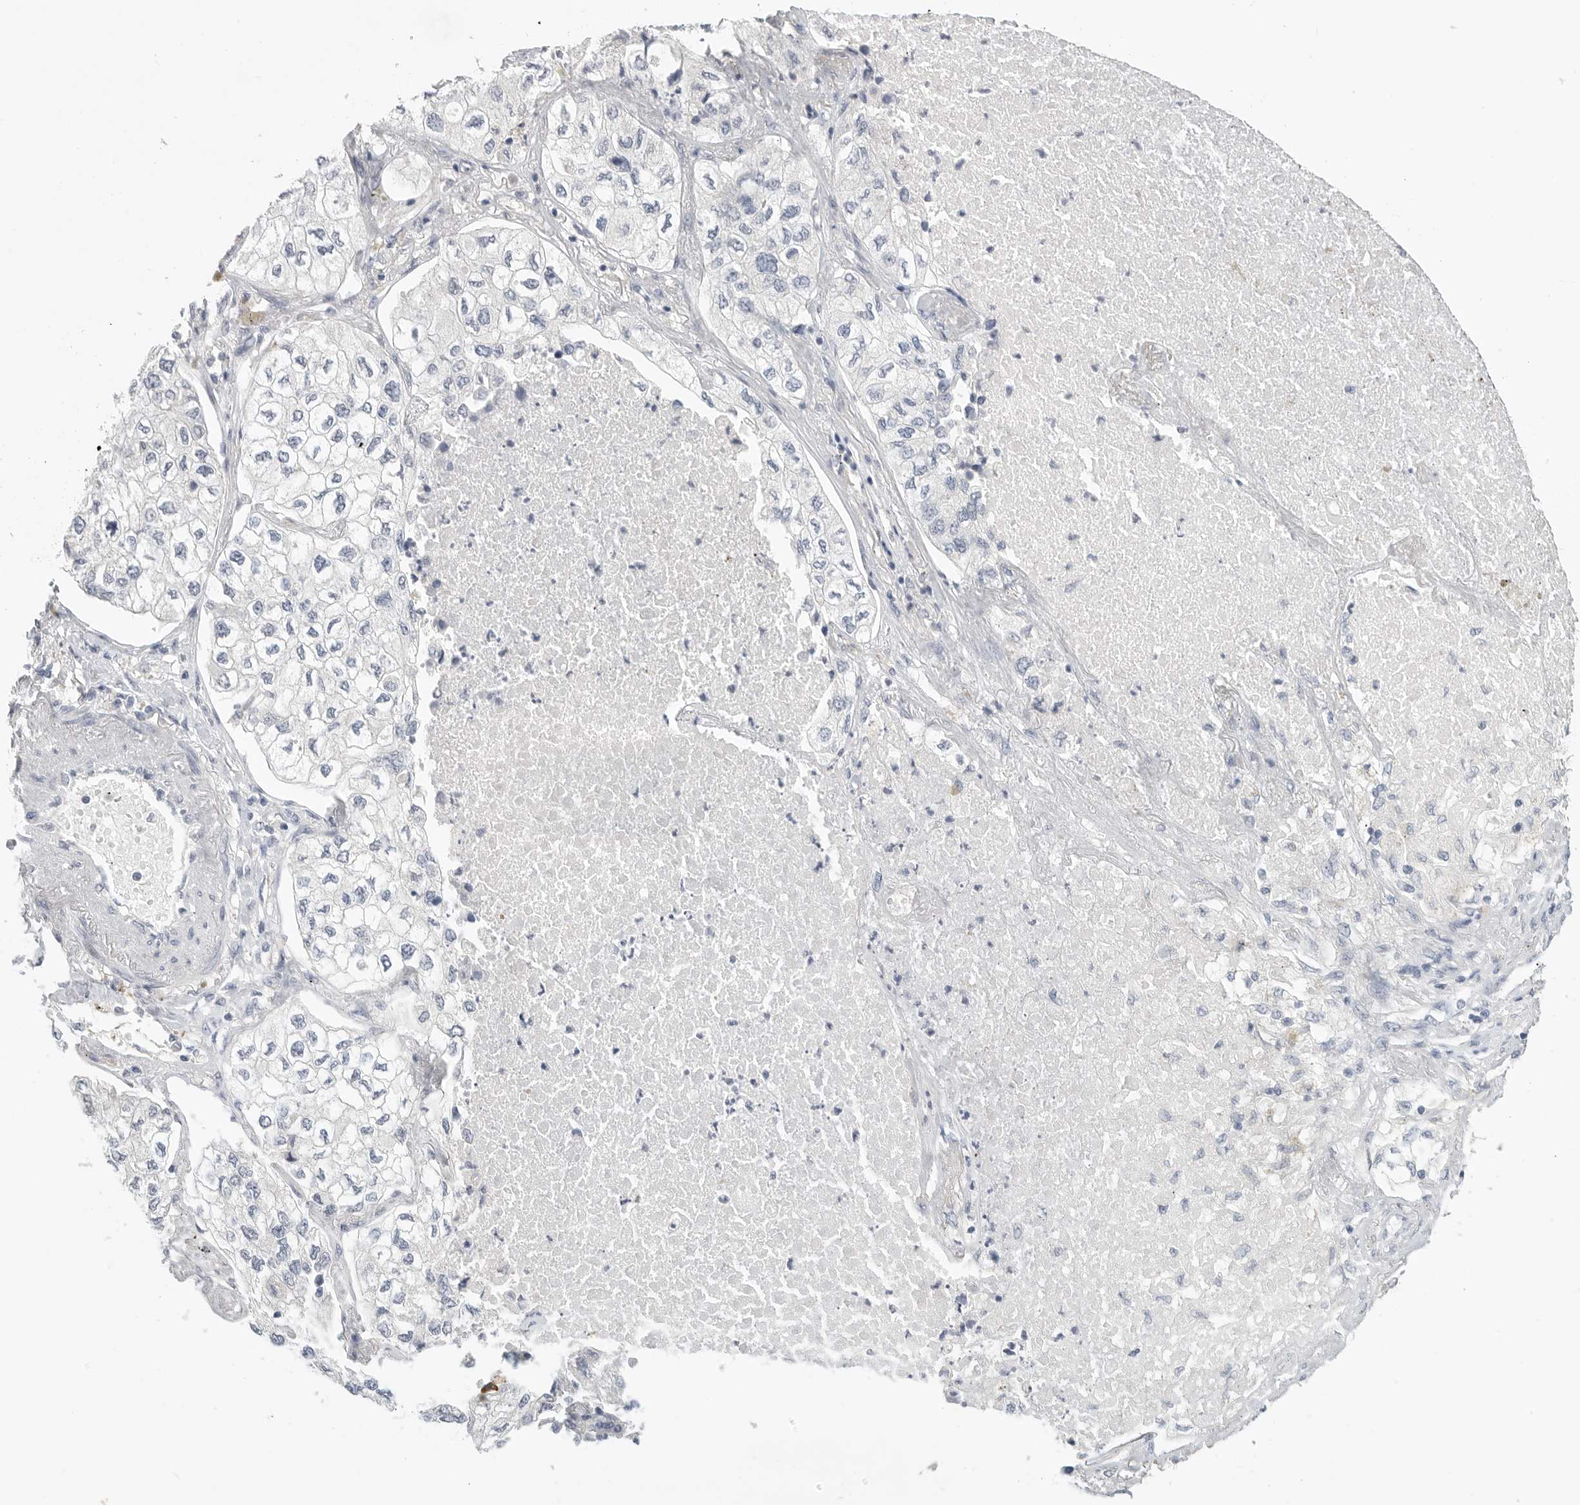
{"staining": {"intensity": "negative", "quantity": "none", "location": "none"}, "tissue": "lung cancer", "cell_type": "Tumor cells", "image_type": "cancer", "snomed": [{"axis": "morphology", "description": "Adenocarcinoma, NOS"}, {"axis": "topography", "description": "Lung"}], "caption": "Micrograph shows no protein positivity in tumor cells of adenocarcinoma (lung) tissue.", "gene": "FBN2", "patient": {"sex": "male", "age": 63}}